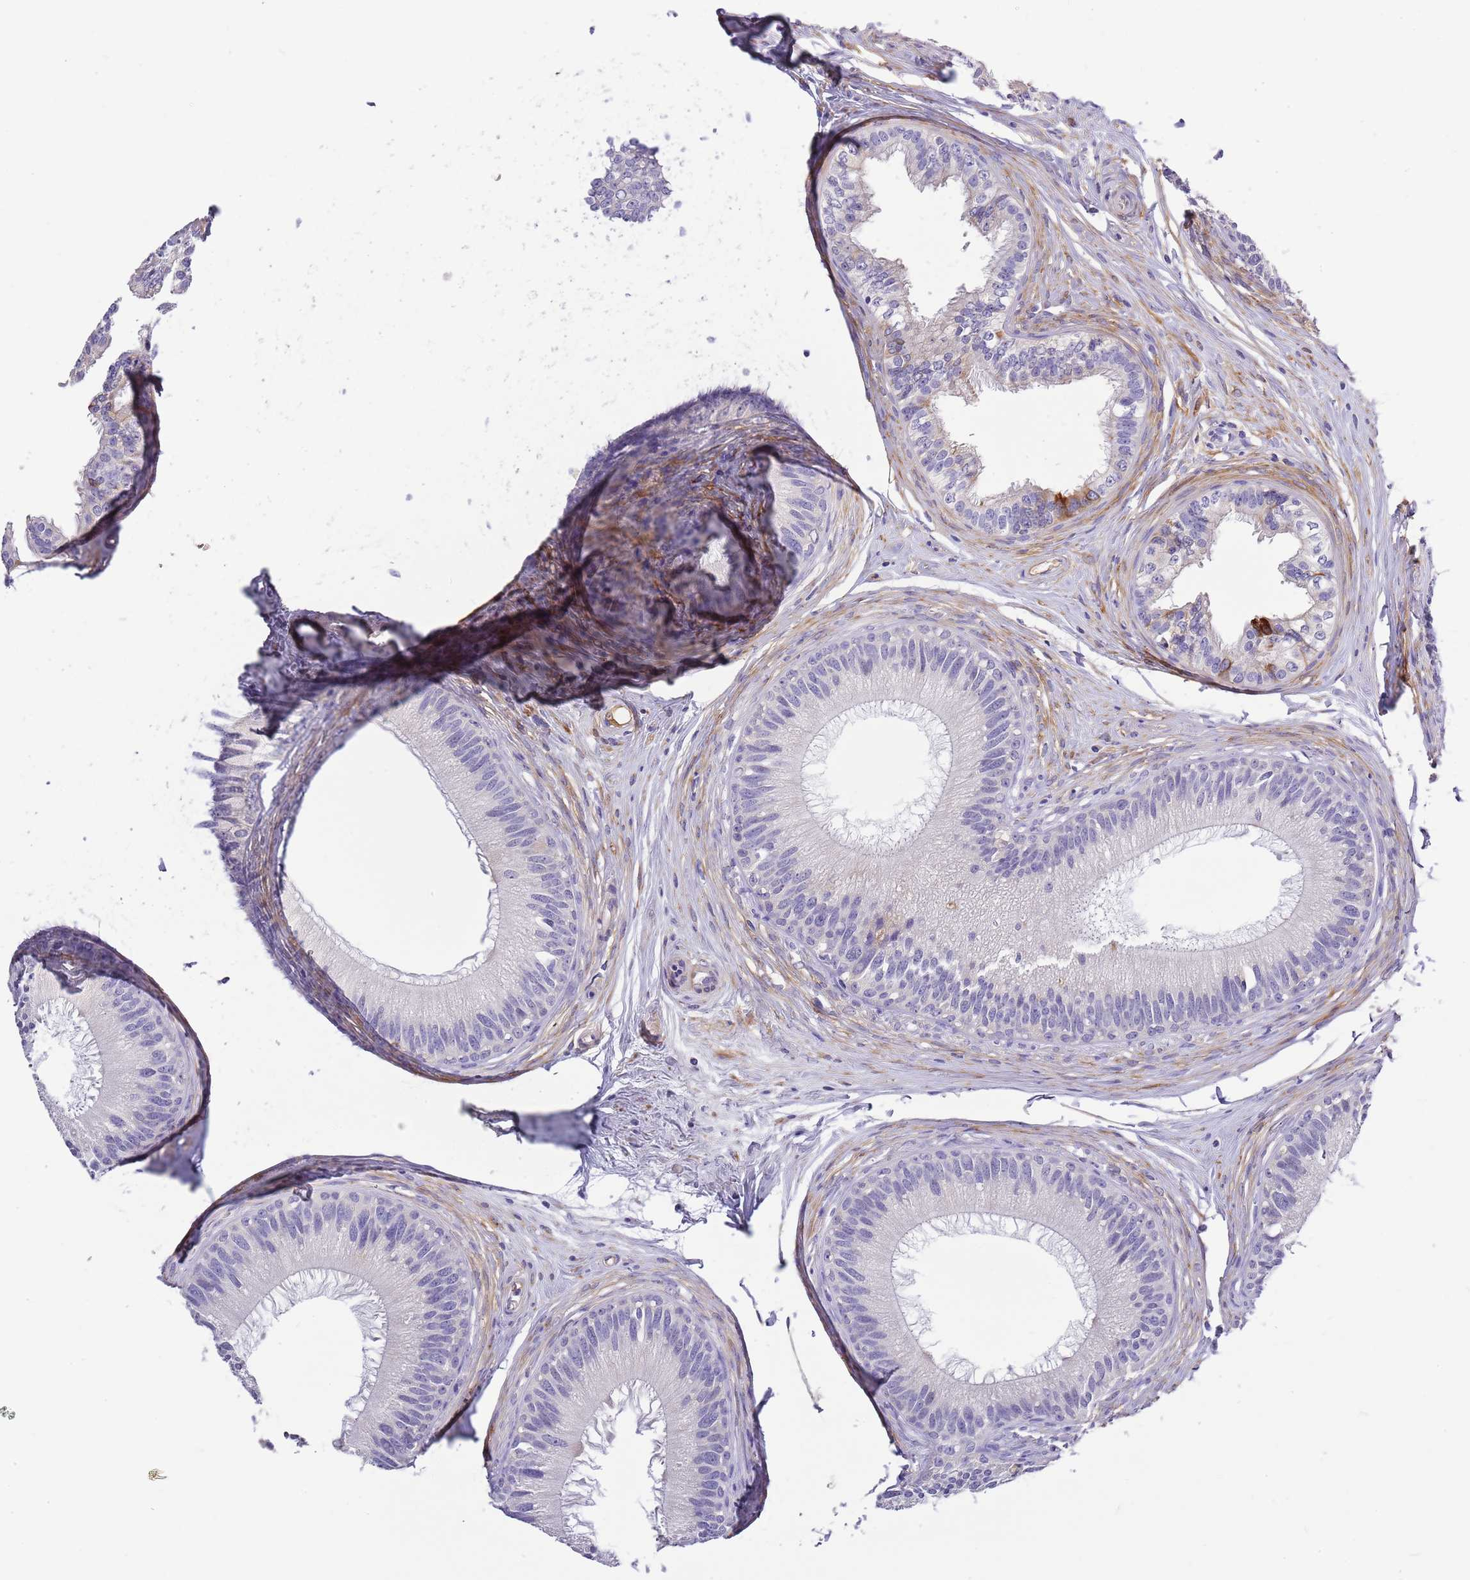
{"staining": {"intensity": "negative", "quantity": "none", "location": "none"}, "tissue": "epididymis", "cell_type": "Glandular cells", "image_type": "normal", "snomed": [{"axis": "morphology", "description": "Normal tissue, NOS"}, {"axis": "topography", "description": "Epididymis"}], "caption": "IHC photomicrograph of benign epididymis stained for a protein (brown), which displays no staining in glandular cells.", "gene": "RFK", "patient": {"sex": "male", "age": 27}}